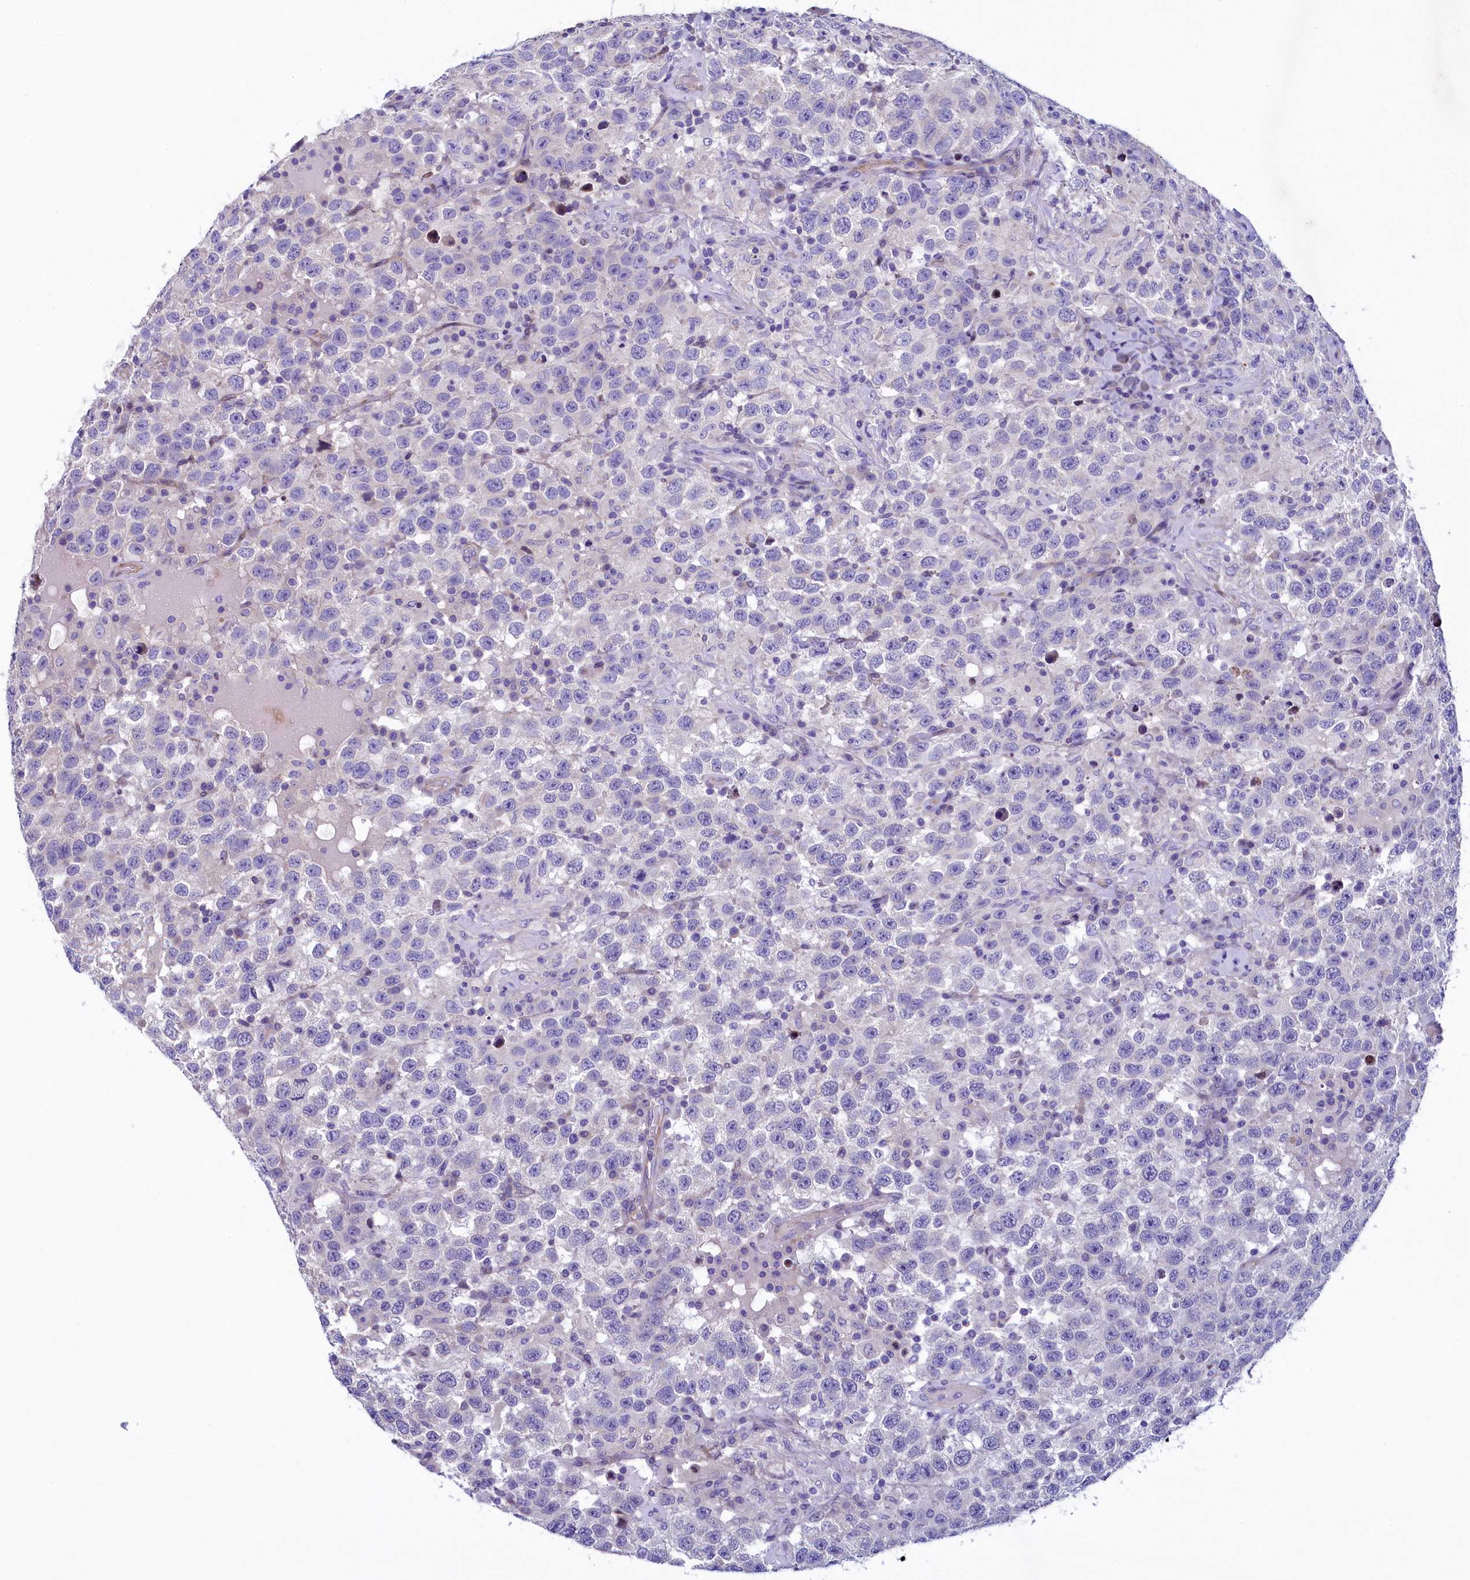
{"staining": {"intensity": "negative", "quantity": "none", "location": "none"}, "tissue": "testis cancer", "cell_type": "Tumor cells", "image_type": "cancer", "snomed": [{"axis": "morphology", "description": "Seminoma, NOS"}, {"axis": "topography", "description": "Testis"}], "caption": "High magnification brightfield microscopy of testis cancer (seminoma) stained with DAB (3,3'-diaminobenzidine) (brown) and counterstained with hematoxylin (blue): tumor cells show no significant staining.", "gene": "KRBOX5", "patient": {"sex": "male", "age": 41}}